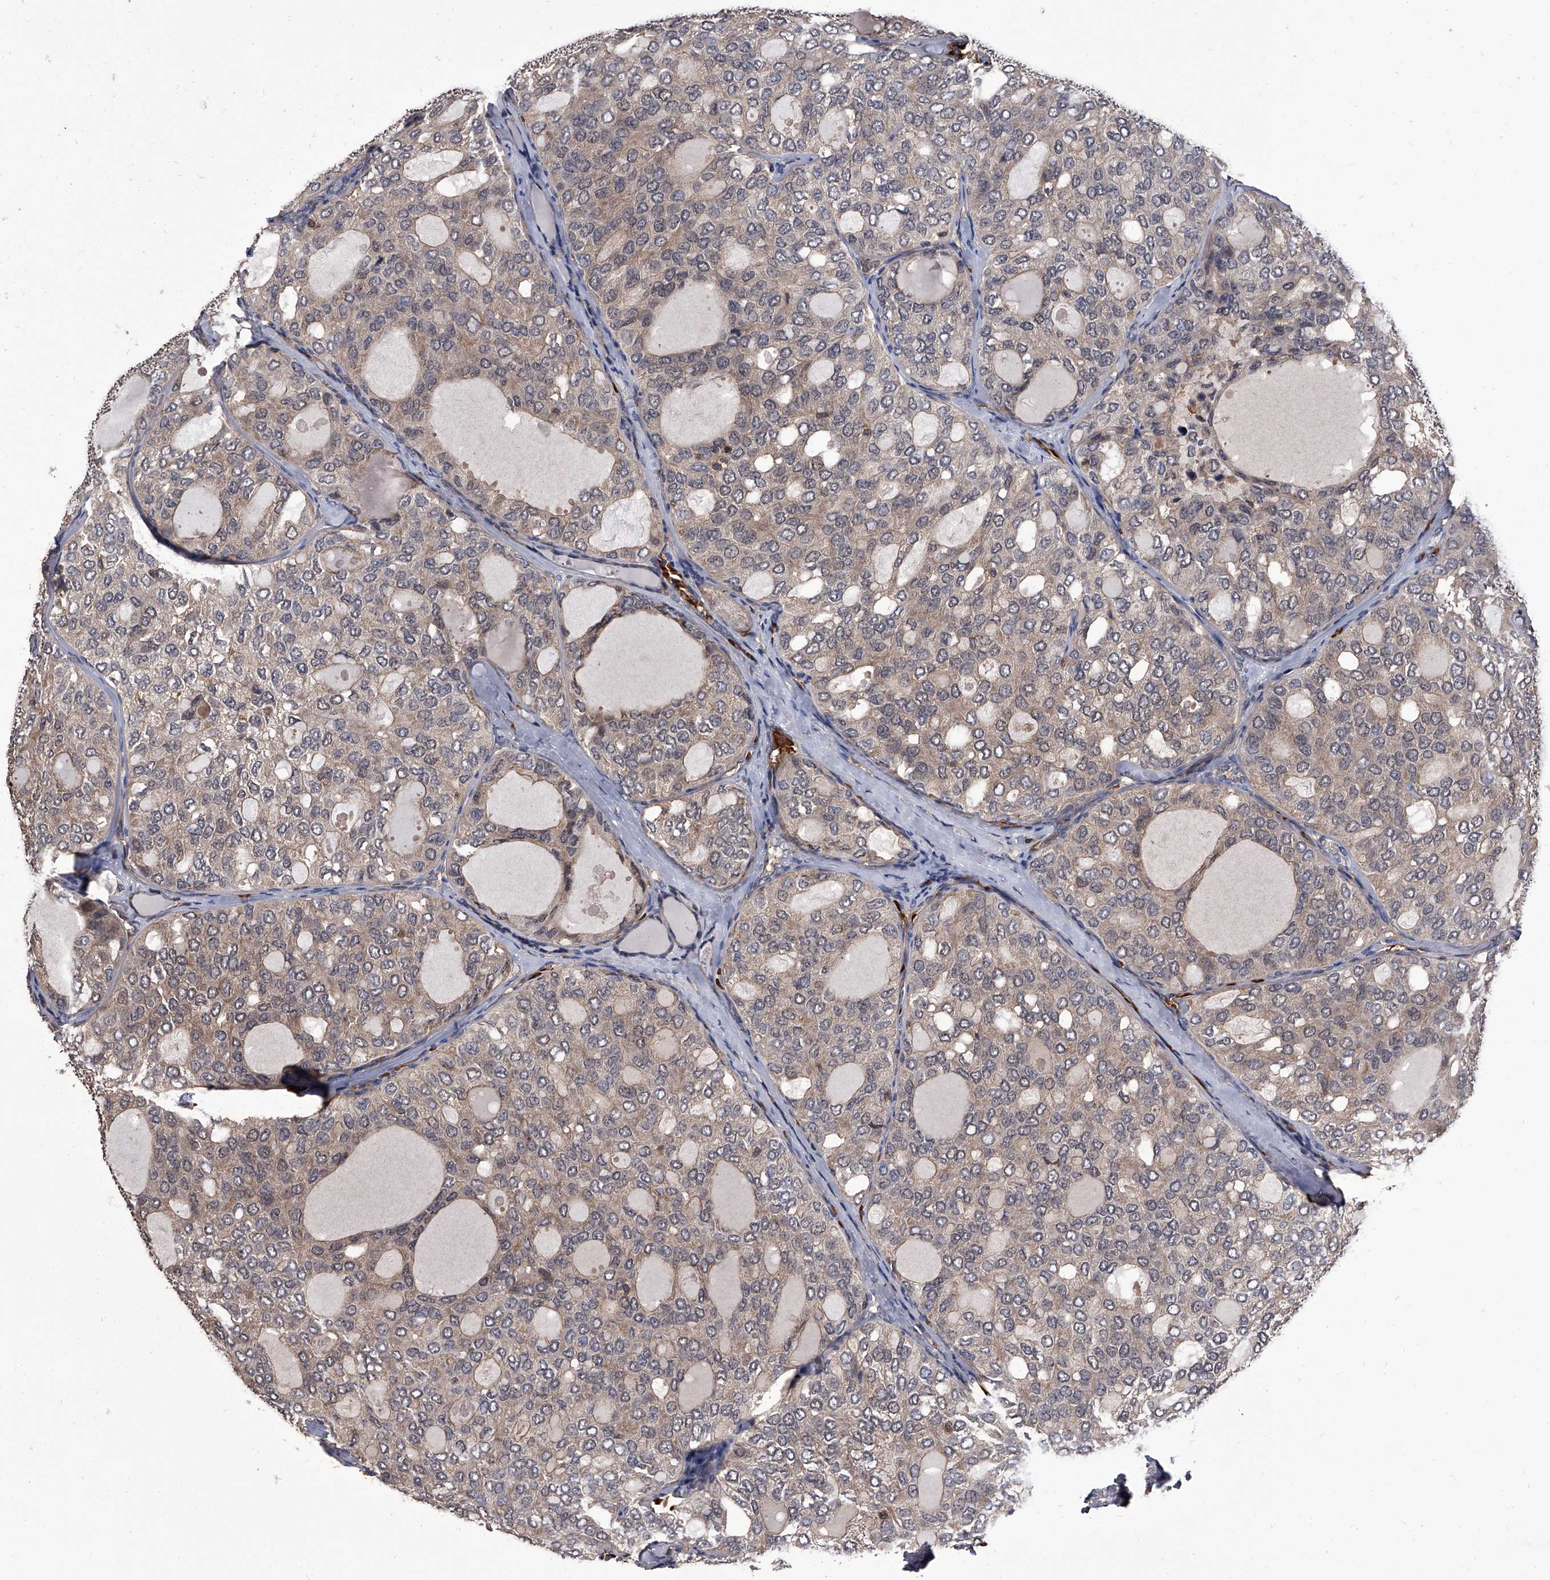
{"staining": {"intensity": "moderate", "quantity": "25%-75%", "location": "cytoplasmic/membranous"}, "tissue": "thyroid cancer", "cell_type": "Tumor cells", "image_type": "cancer", "snomed": [{"axis": "morphology", "description": "Follicular adenoma carcinoma, NOS"}, {"axis": "topography", "description": "Thyroid gland"}], "caption": "Human thyroid follicular adenoma carcinoma stained with a protein marker demonstrates moderate staining in tumor cells.", "gene": "STK36", "patient": {"sex": "male", "age": 75}}